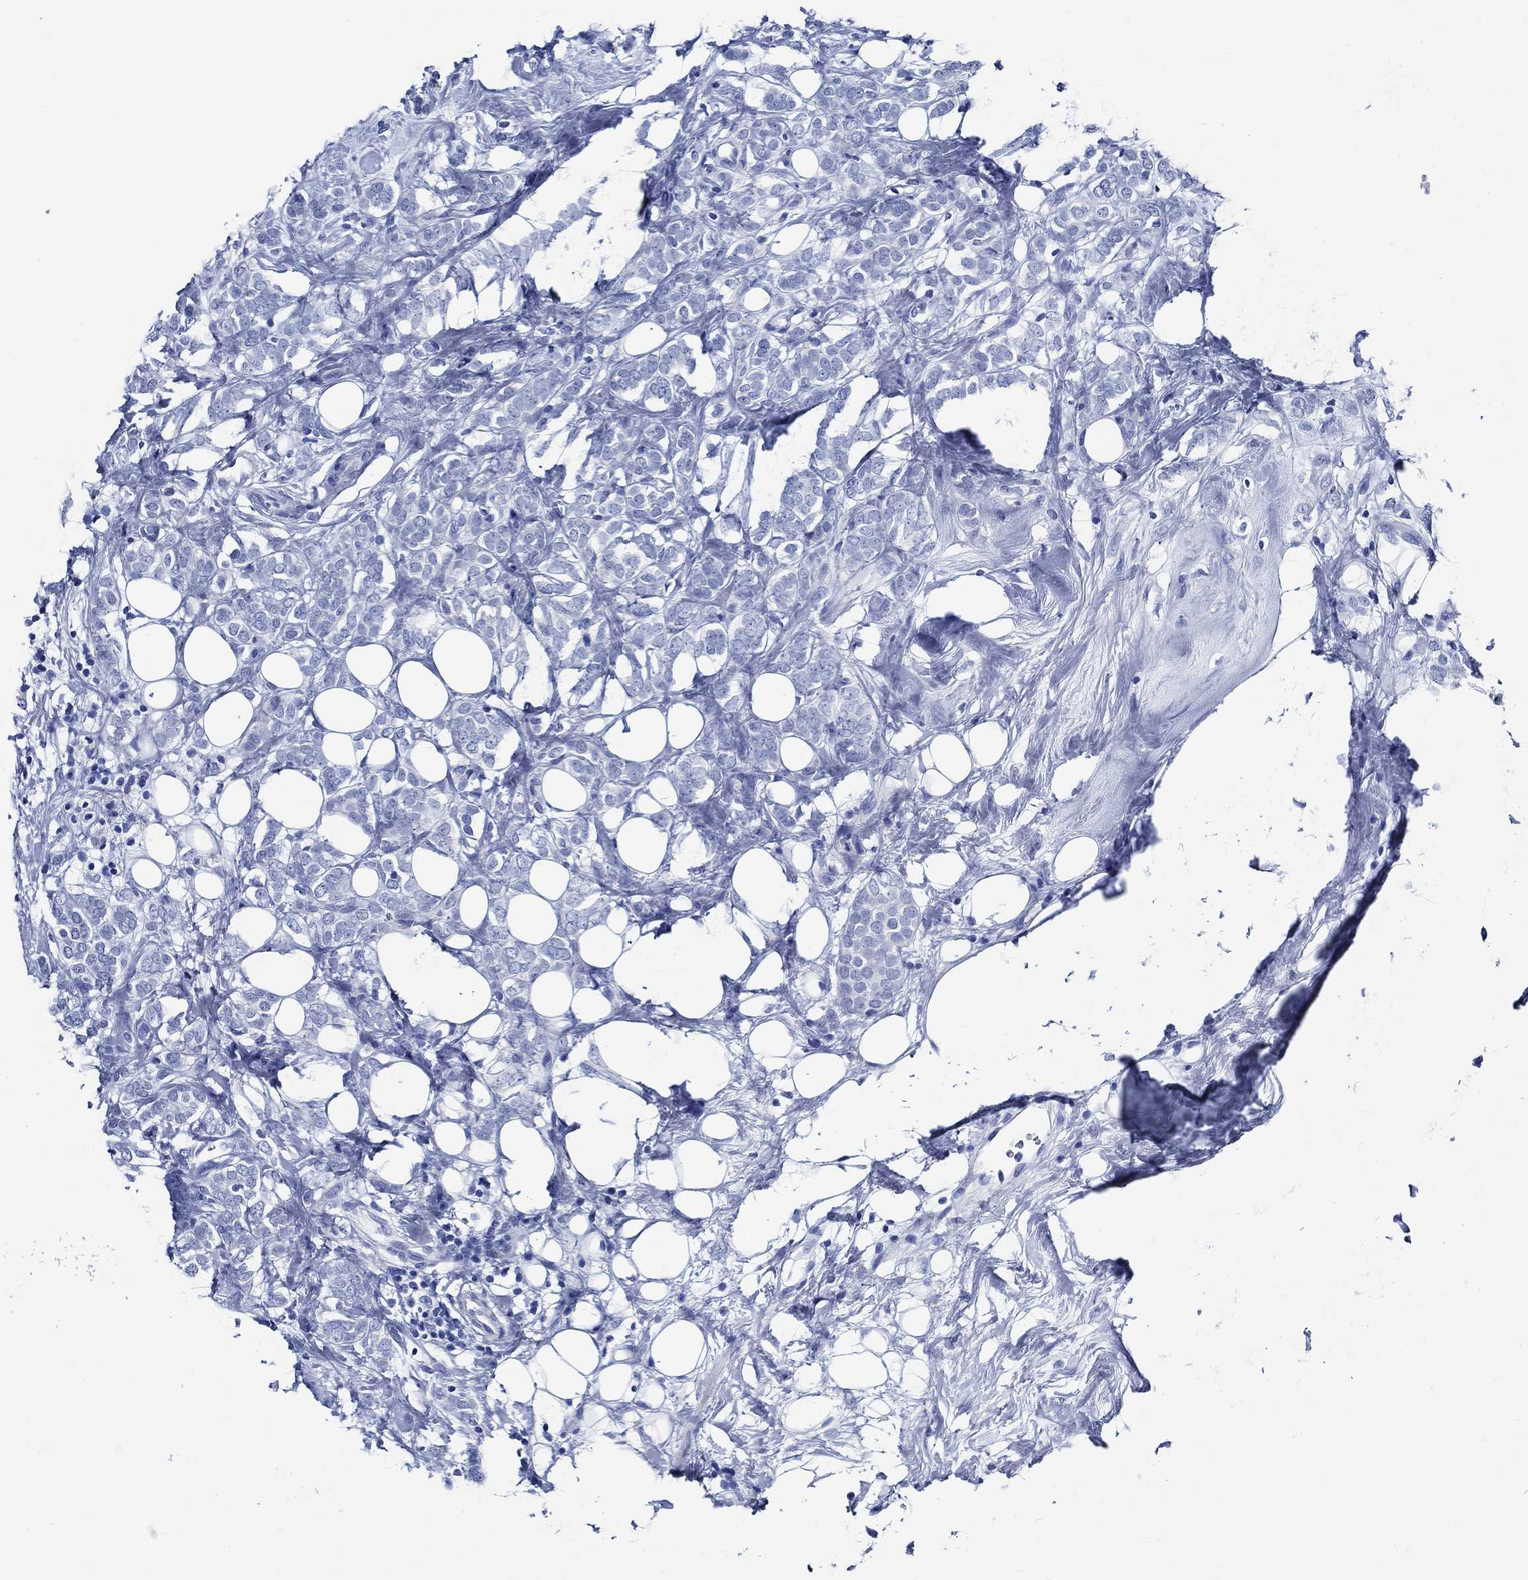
{"staining": {"intensity": "negative", "quantity": "none", "location": "none"}, "tissue": "breast cancer", "cell_type": "Tumor cells", "image_type": "cancer", "snomed": [{"axis": "morphology", "description": "Lobular carcinoma"}, {"axis": "topography", "description": "Breast"}], "caption": "Immunohistochemistry (IHC) image of human breast lobular carcinoma stained for a protein (brown), which shows no positivity in tumor cells.", "gene": "WDR62", "patient": {"sex": "female", "age": 49}}